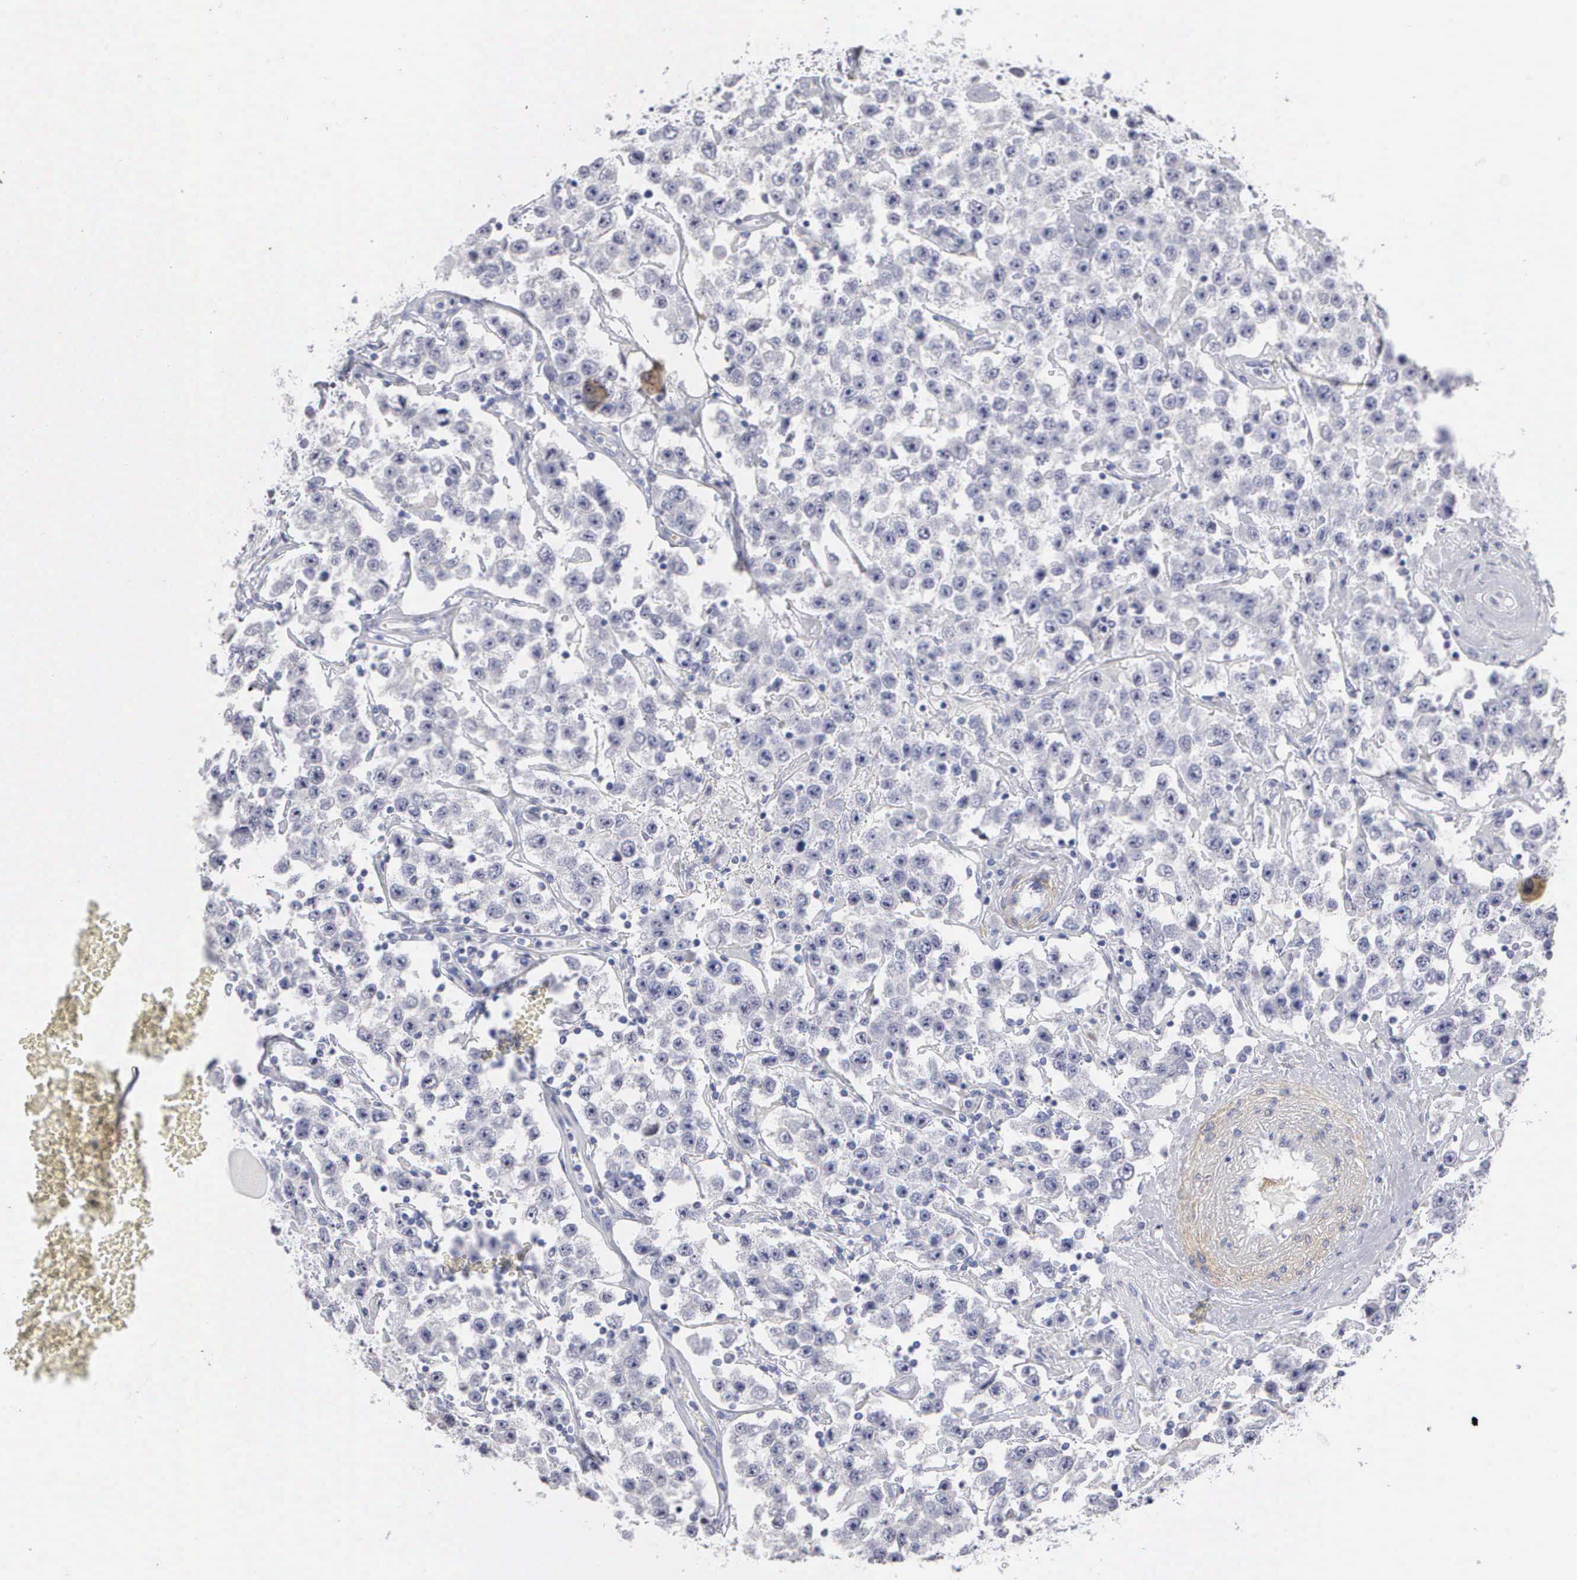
{"staining": {"intensity": "negative", "quantity": "none", "location": "none"}, "tissue": "testis cancer", "cell_type": "Tumor cells", "image_type": "cancer", "snomed": [{"axis": "morphology", "description": "Seminoma, NOS"}, {"axis": "topography", "description": "Testis"}], "caption": "The micrograph displays no significant expression in tumor cells of testis seminoma.", "gene": "ELFN2", "patient": {"sex": "male", "age": 52}}